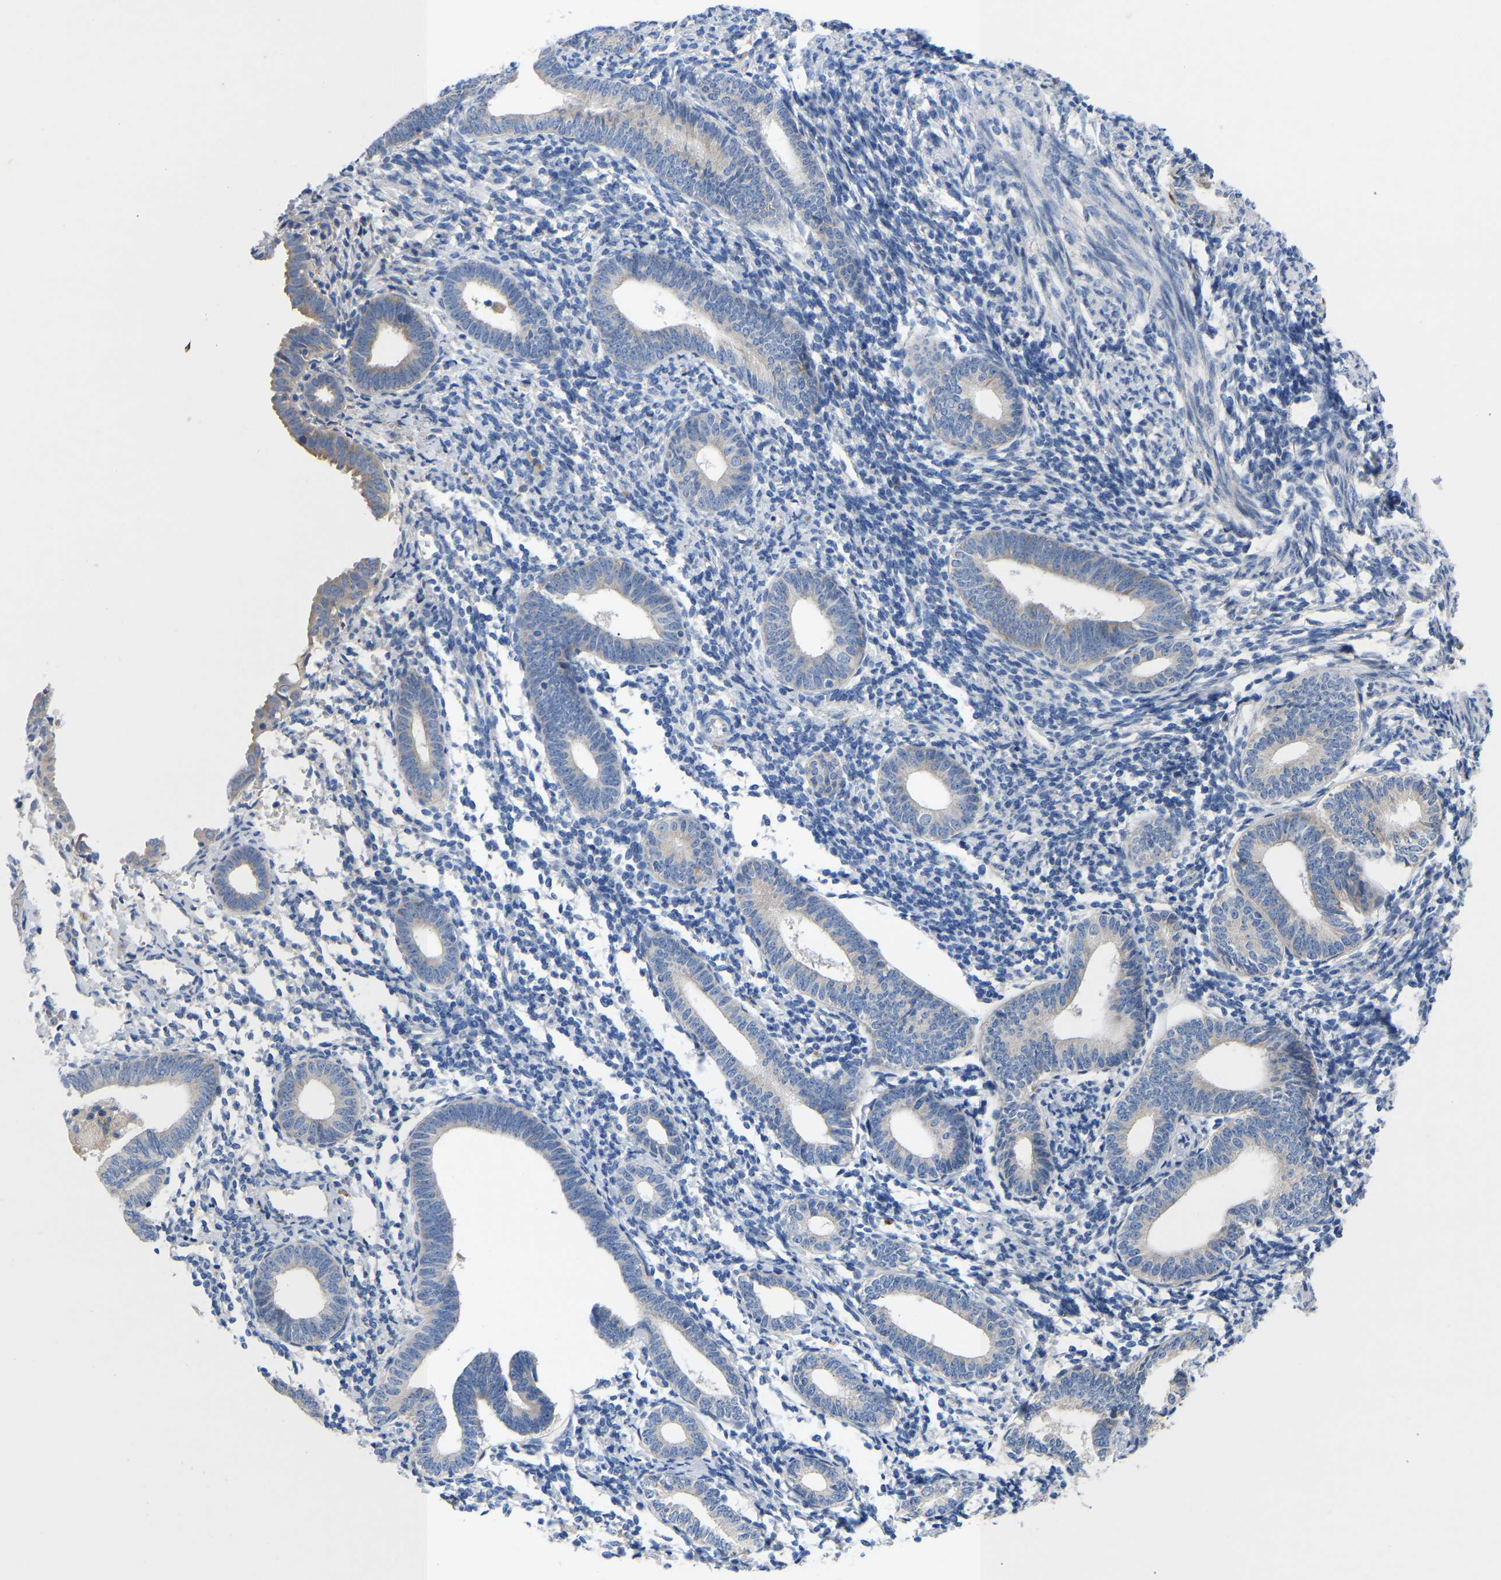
{"staining": {"intensity": "negative", "quantity": "none", "location": "none"}, "tissue": "endometrium", "cell_type": "Cells in endometrial stroma", "image_type": "normal", "snomed": [{"axis": "morphology", "description": "Normal tissue, NOS"}, {"axis": "morphology", "description": "Adenocarcinoma, NOS"}, {"axis": "topography", "description": "Endometrium"}], "caption": "DAB (3,3'-diaminobenzidine) immunohistochemical staining of normal endometrium displays no significant expression in cells in endometrial stroma. (Brightfield microscopy of DAB immunohistochemistry at high magnification).", "gene": "ABCA10", "patient": {"sex": "female", "age": 57}}